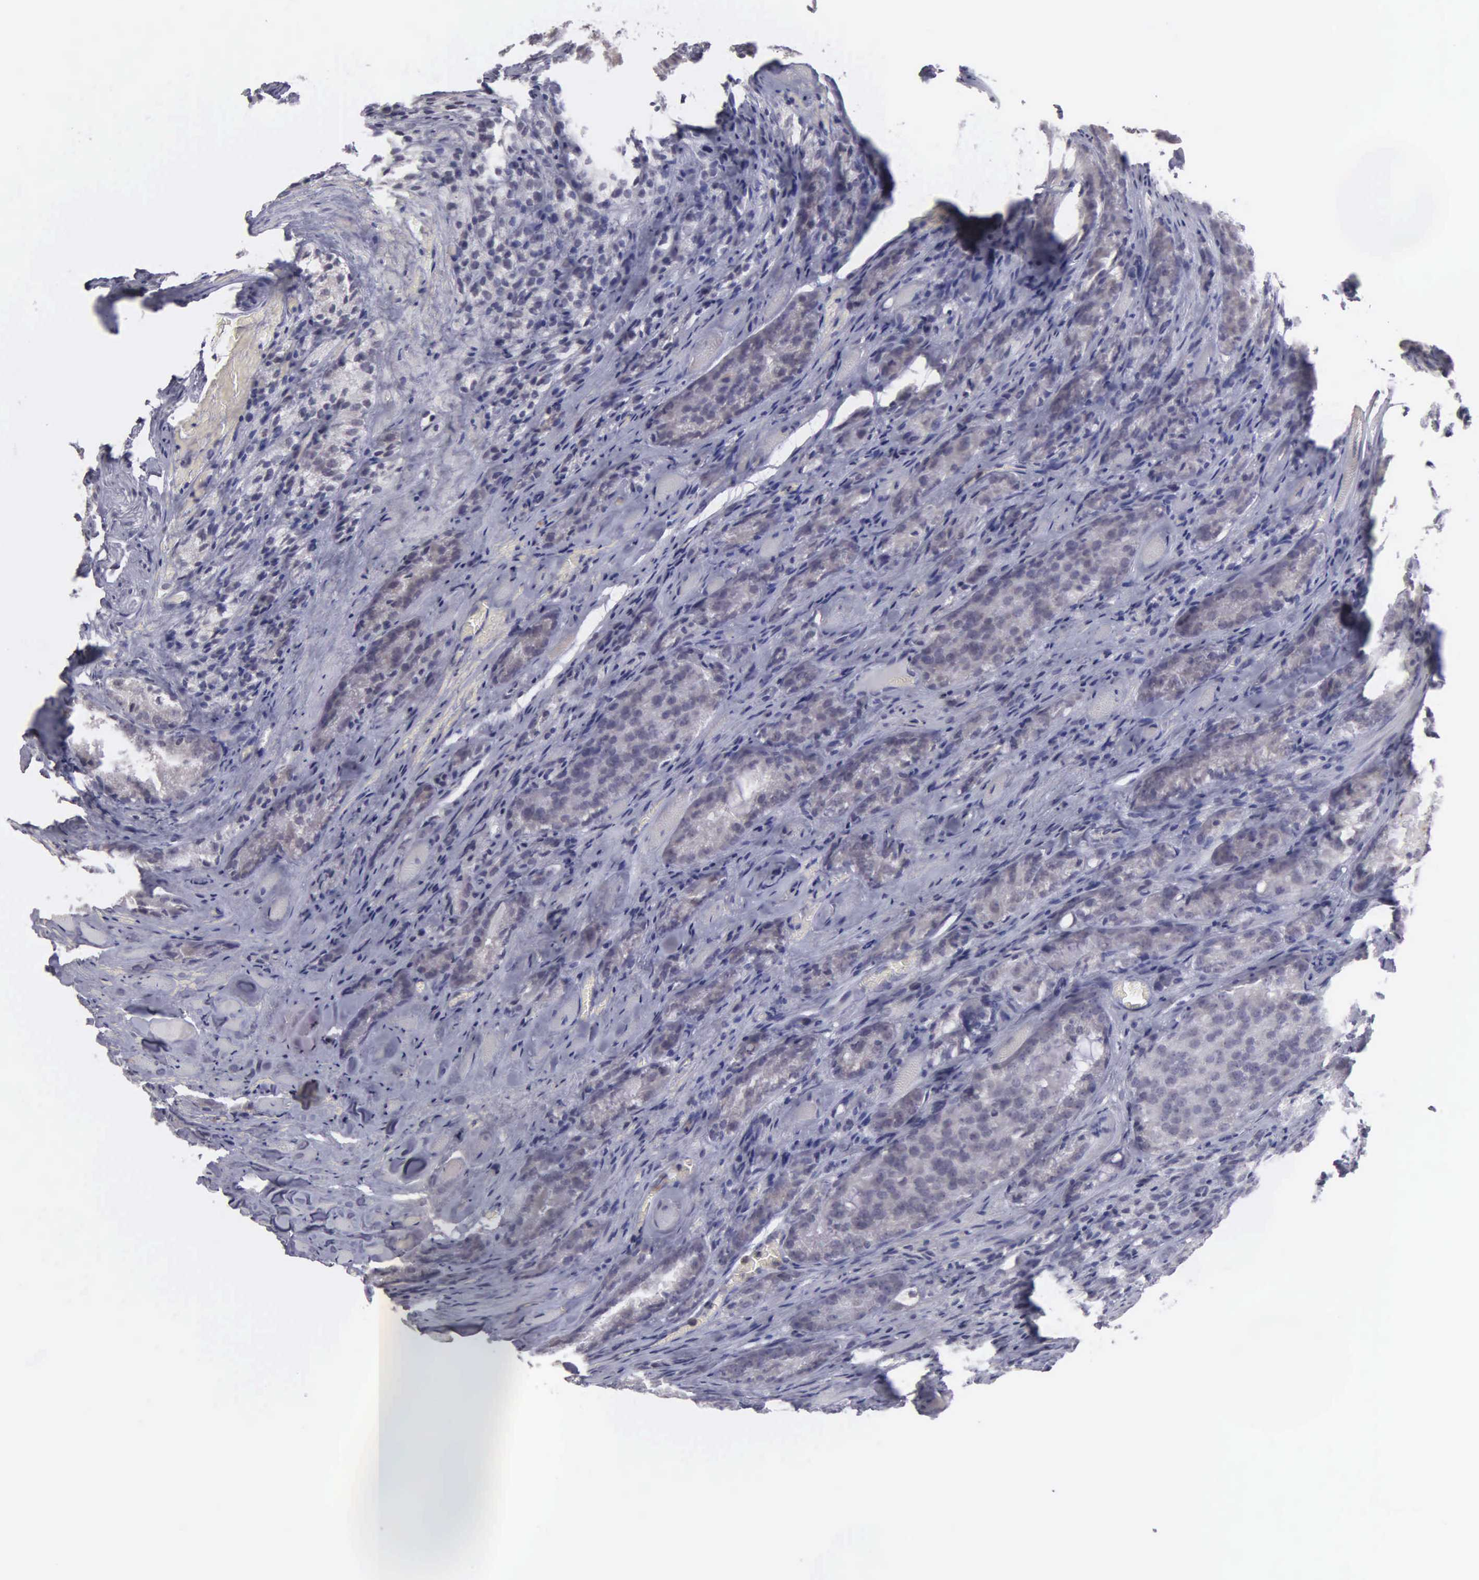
{"staining": {"intensity": "negative", "quantity": "none", "location": "none"}, "tissue": "prostate cancer", "cell_type": "Tumor cells", "image_type": "cancer", "snomed": [{"axis": "morphology", "description": "Adenocarcinoma, Medium grade"}, {"axis": "topography", "description": "Prostate"}], "caption": "A histopathology image of human prostate cancer (adenocarcinoma (medium-grade)) is negative for staining in tumor cells.", "gene": "BRD1", "patient": {"sex": "male", "age": 60}}